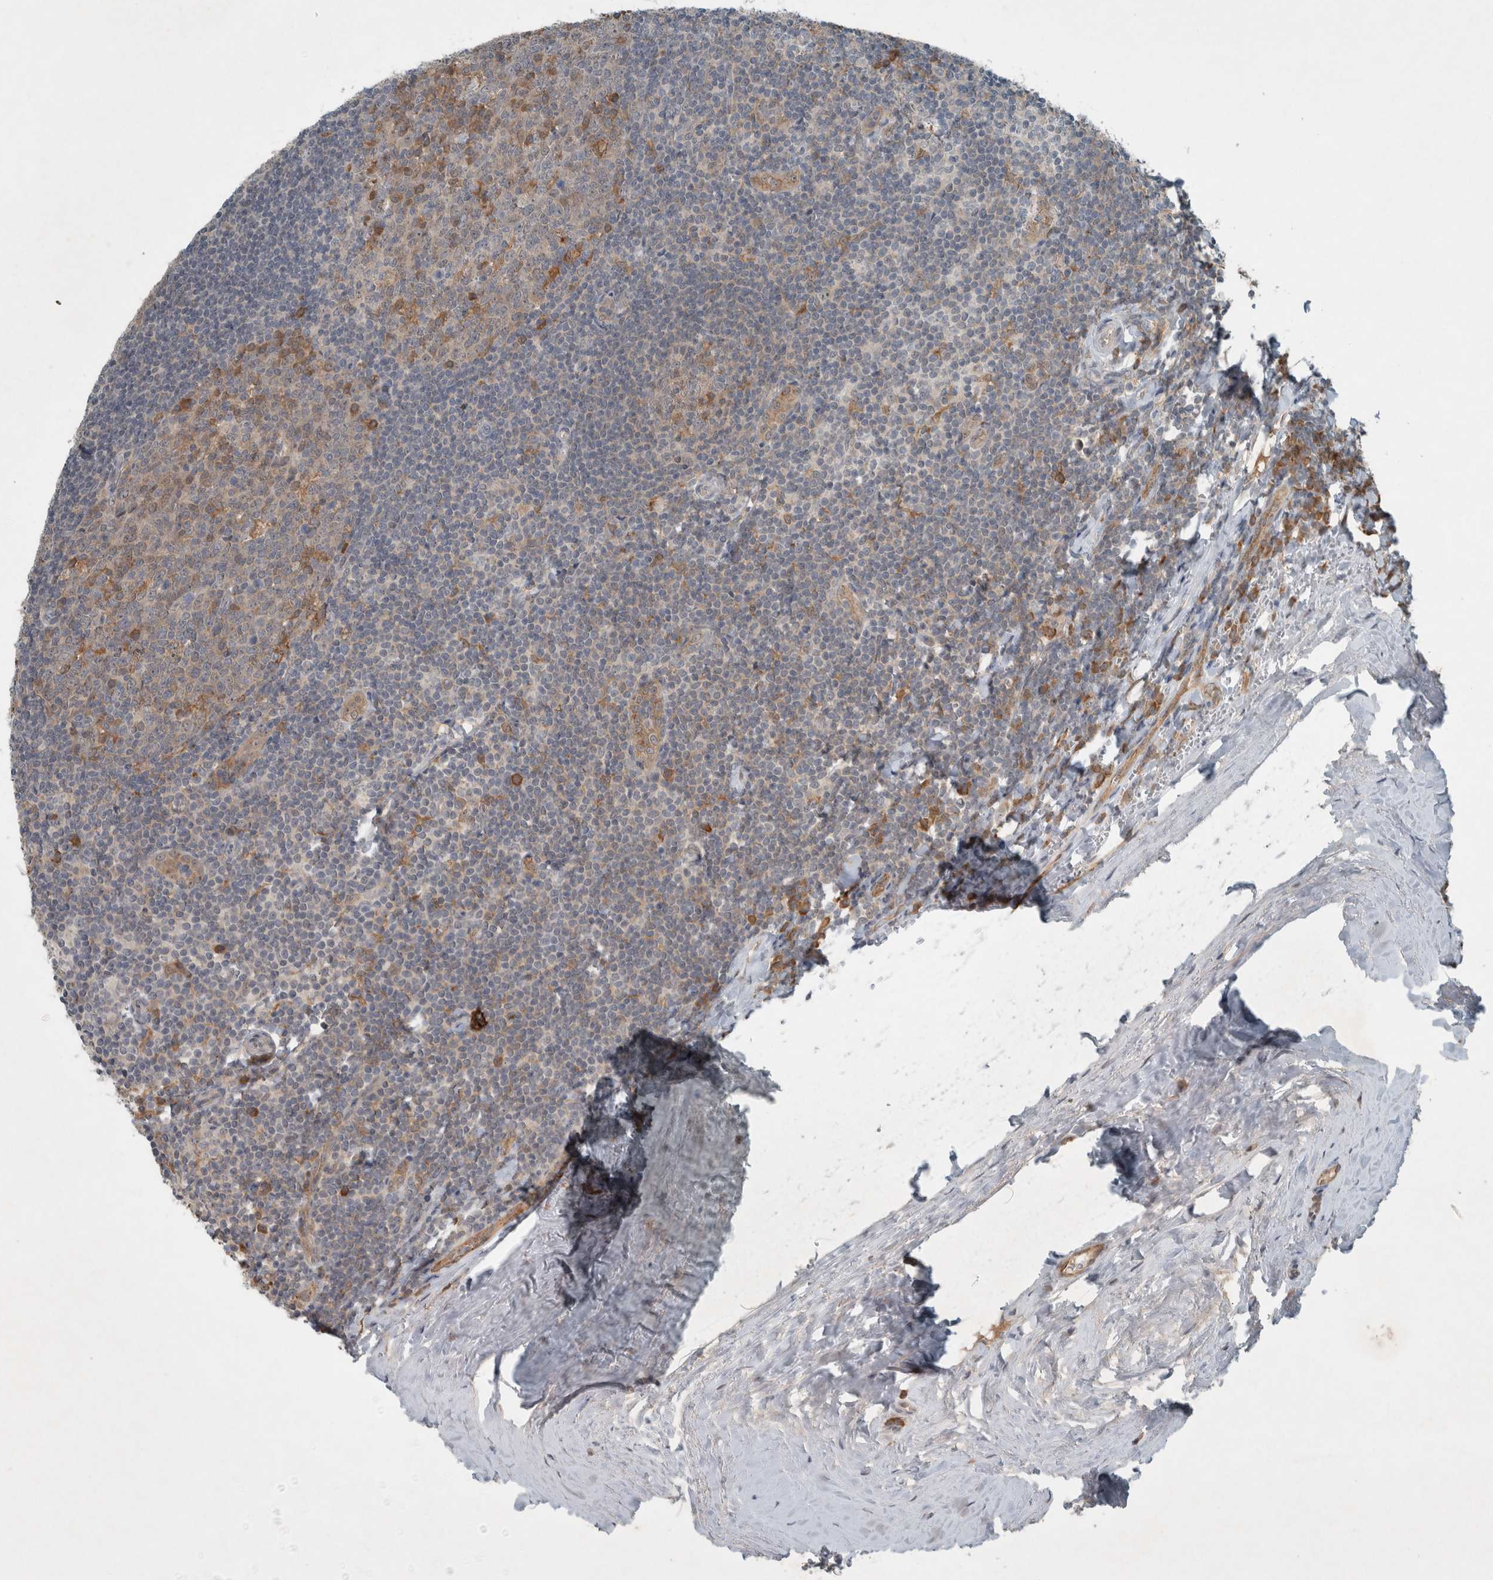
{"staining": {"intensity": "moderate", "quantity": "25%-75%", "location": "cytoplasmic/membranous"}, "tissue": "tonsil", "cell_type": "Germinal center cells", "image_type": "normal", "snomed": [{"axis": "morphology", "description": "Normal tissue, NOS"}, {"axis": "topography", "description": "Tonsil"}], "caption": "Unremarkable tonsil was stained to show a protein in brown. There is medium levels of moderate cytoplasmic/membranous expression in approximately 25%-75% of germinal center cells. Nuclei are stained in blue.", "gene": "ENSG00000285245", "patient": {"sex": "male", "age": 27}}